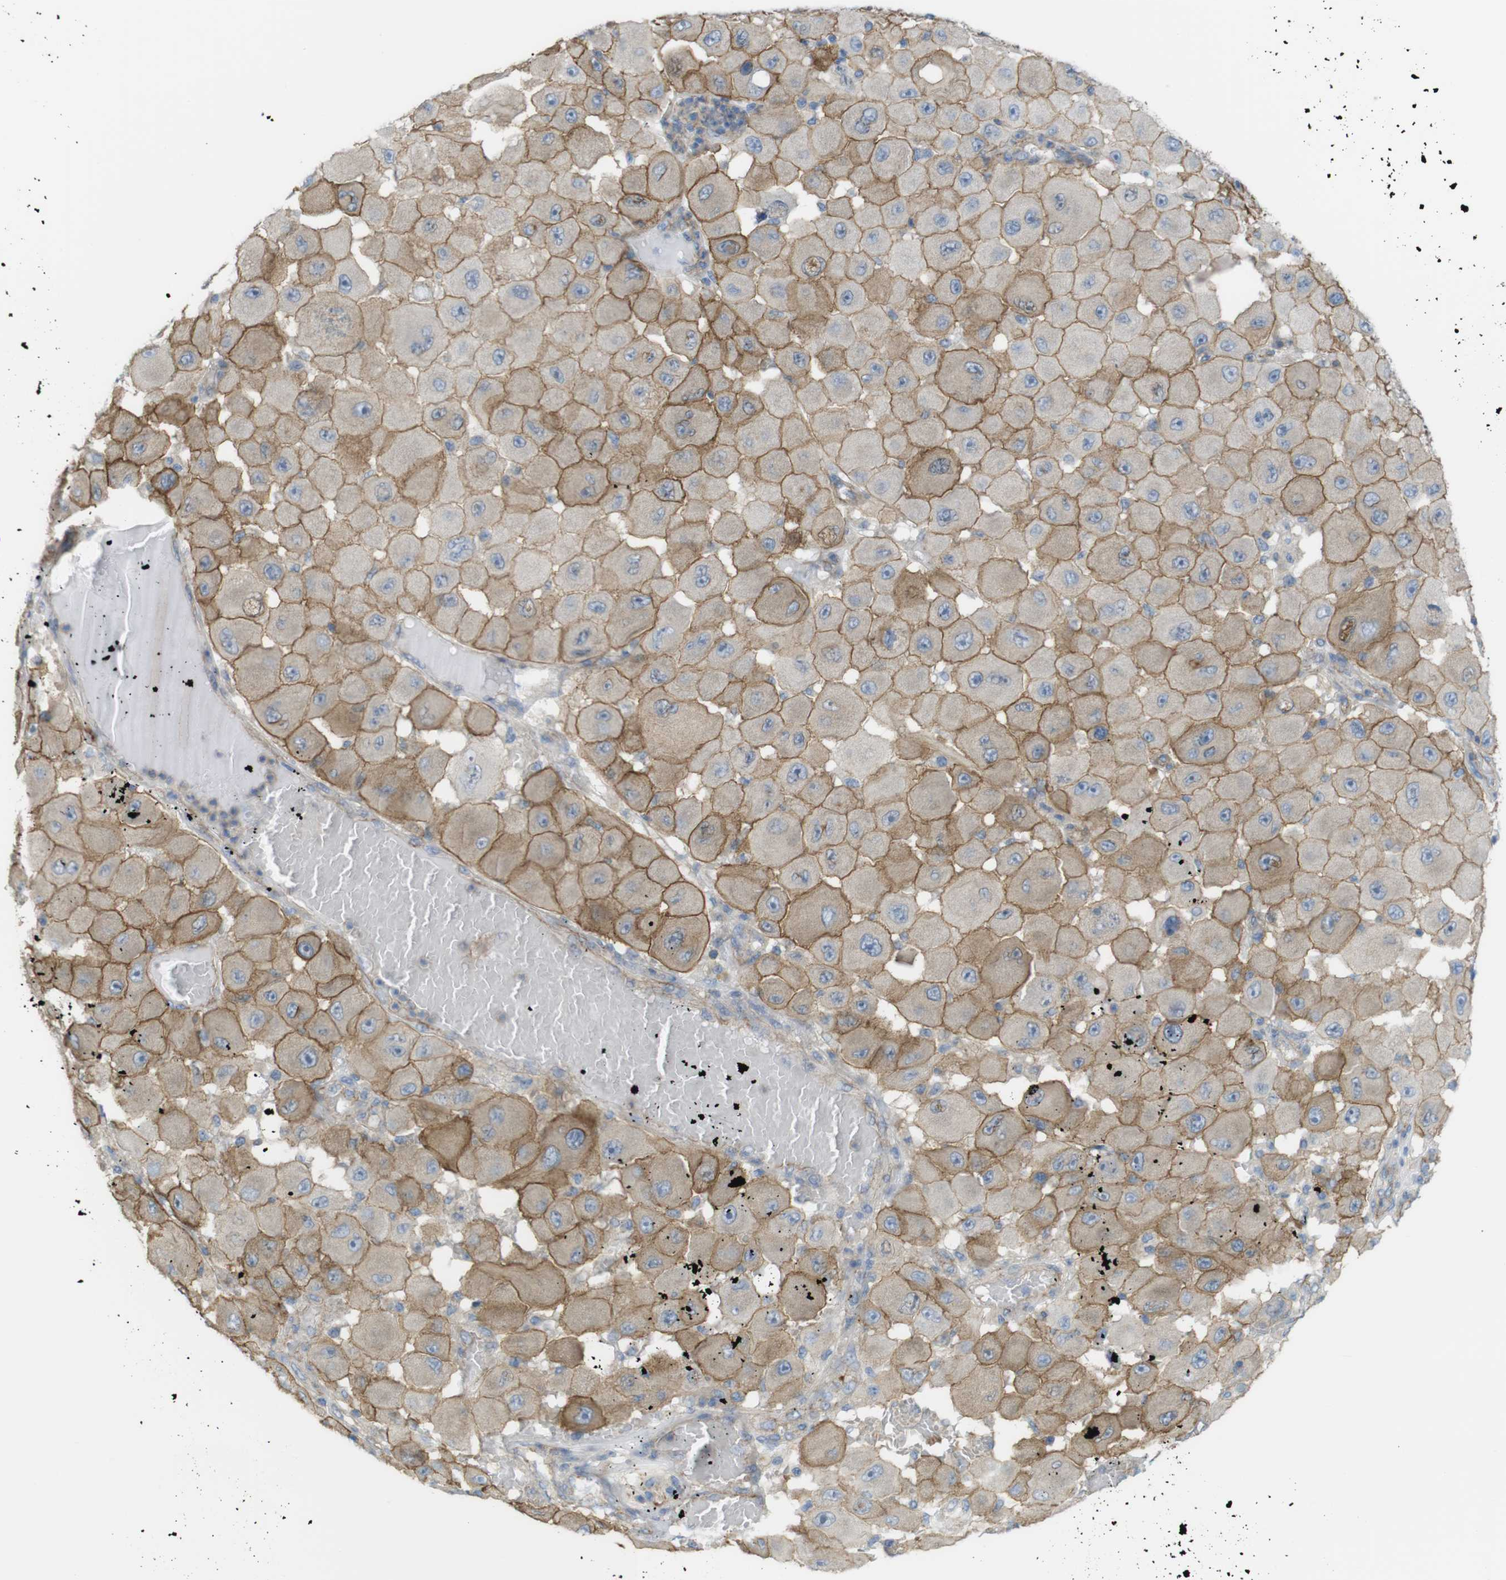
{"staining": {"intensity": "moderate", "quantity": ">75%", "location": "cytoplasmic/membranous"}, "tissue": "melanoma", "cell_type": "Tumor cells", "image_type": "cancer", "snomed": [{"axis": "morphology", "description": "Malignant melanoma, NOS"}, {"axis": "topography", "description": "Skin"}], "caption": "Approximately >75% of tumor cells in melanoma display moderate cytoplasmic/membranous protein staining as visualized by brown immunohistochemical staining.", "gene": "PREX2", "patient": {"sex": "female", "age": 81}}